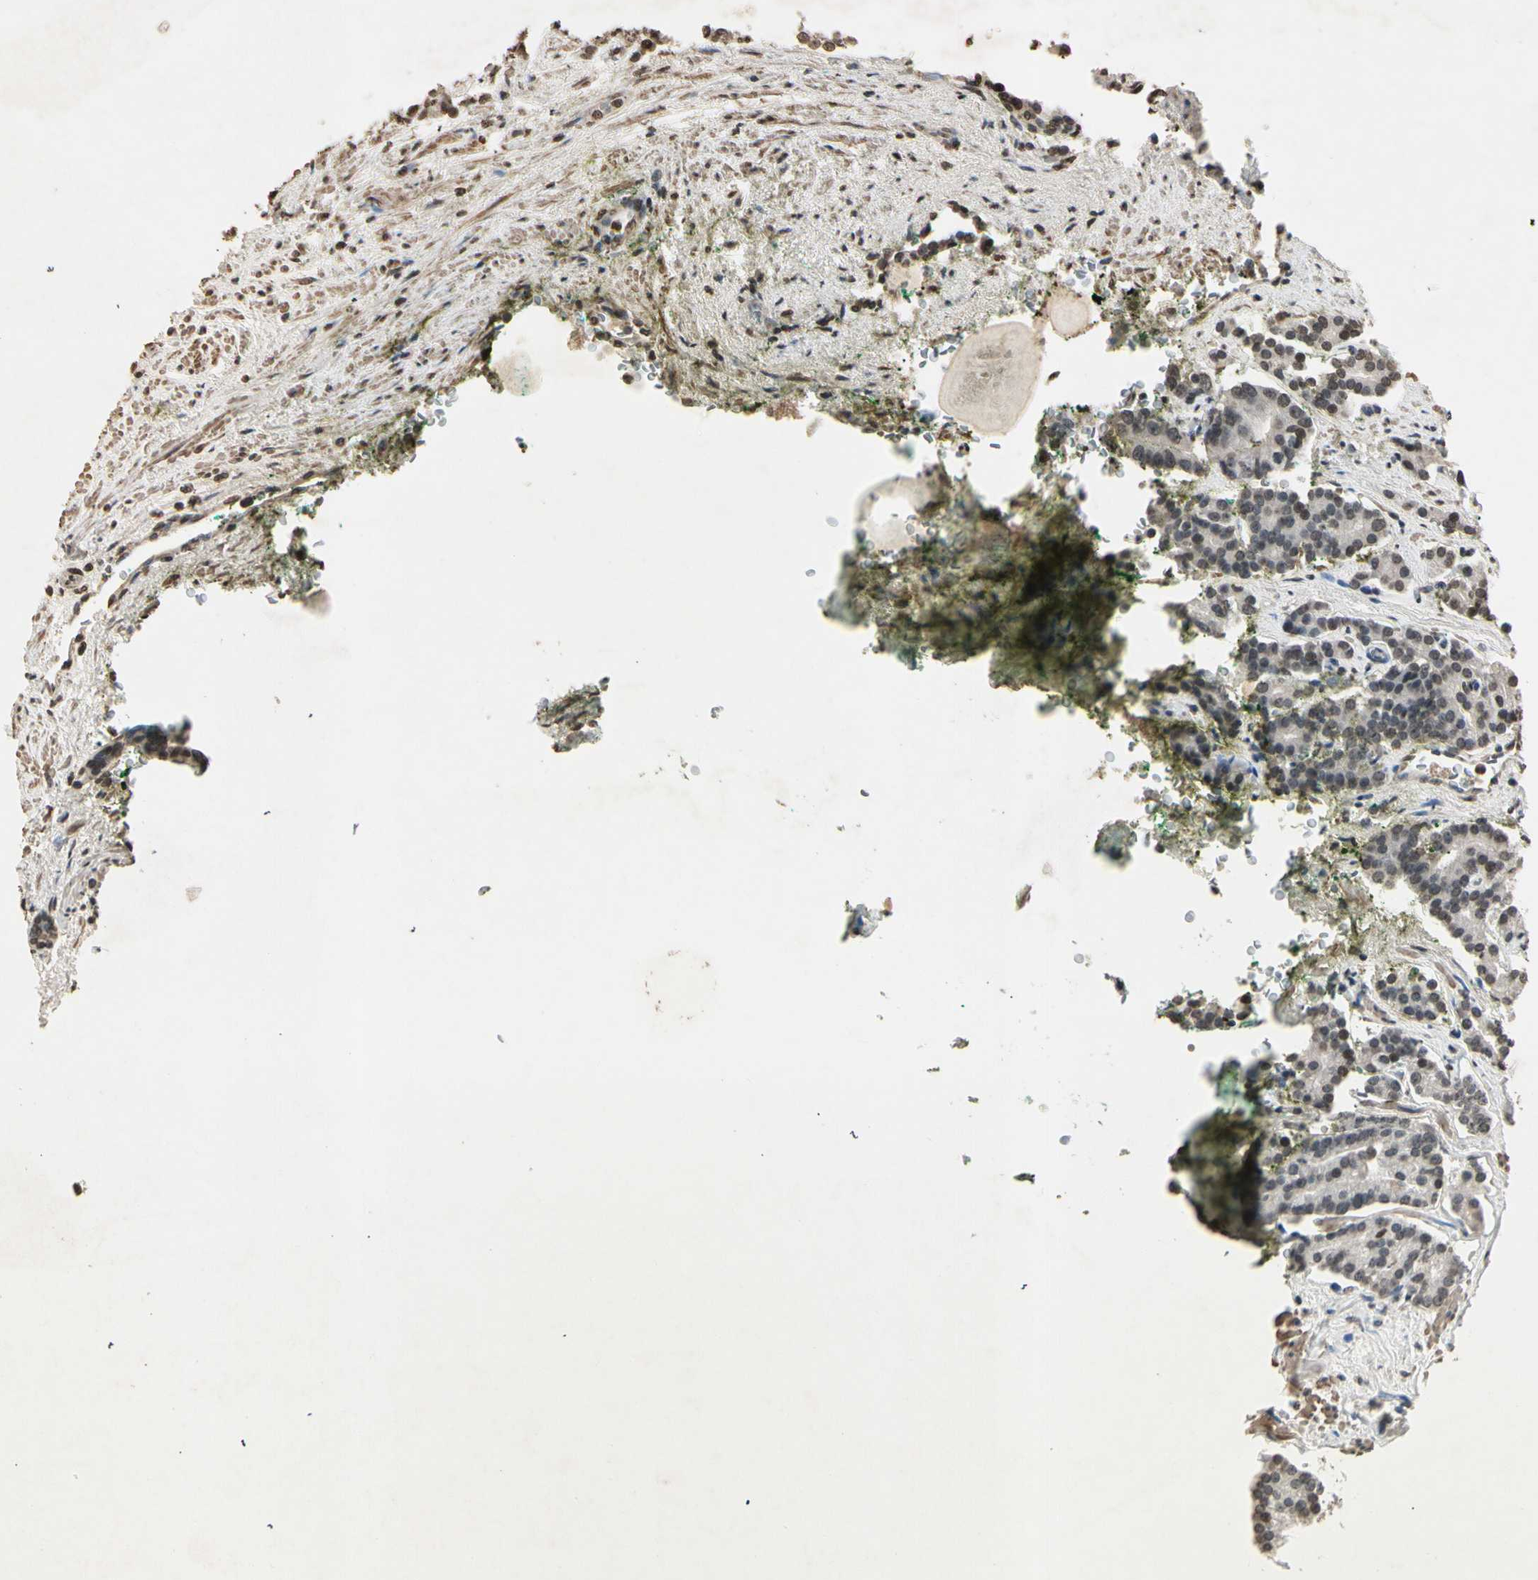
{"staining": {"intensity": "weak", "quantity": "<25%", "location": "nuclear"}, "tissue": "prostate cancer", "cell_type": "Tumor cells", "image_type": "cancer", "snomed": [{"axis": "morphology", "description": "Adenocarcinoma, Low grade"}, {"axis": "topography", "description": "Prostate"}], "caption": "This is an immunohistochemistry (IHC) image of human prostate cancer (low-grade adenocarcinoma). There is no staining in tumor cells.", "gene": "TOP1", "patient": {"sex": "male", "age": 63}}